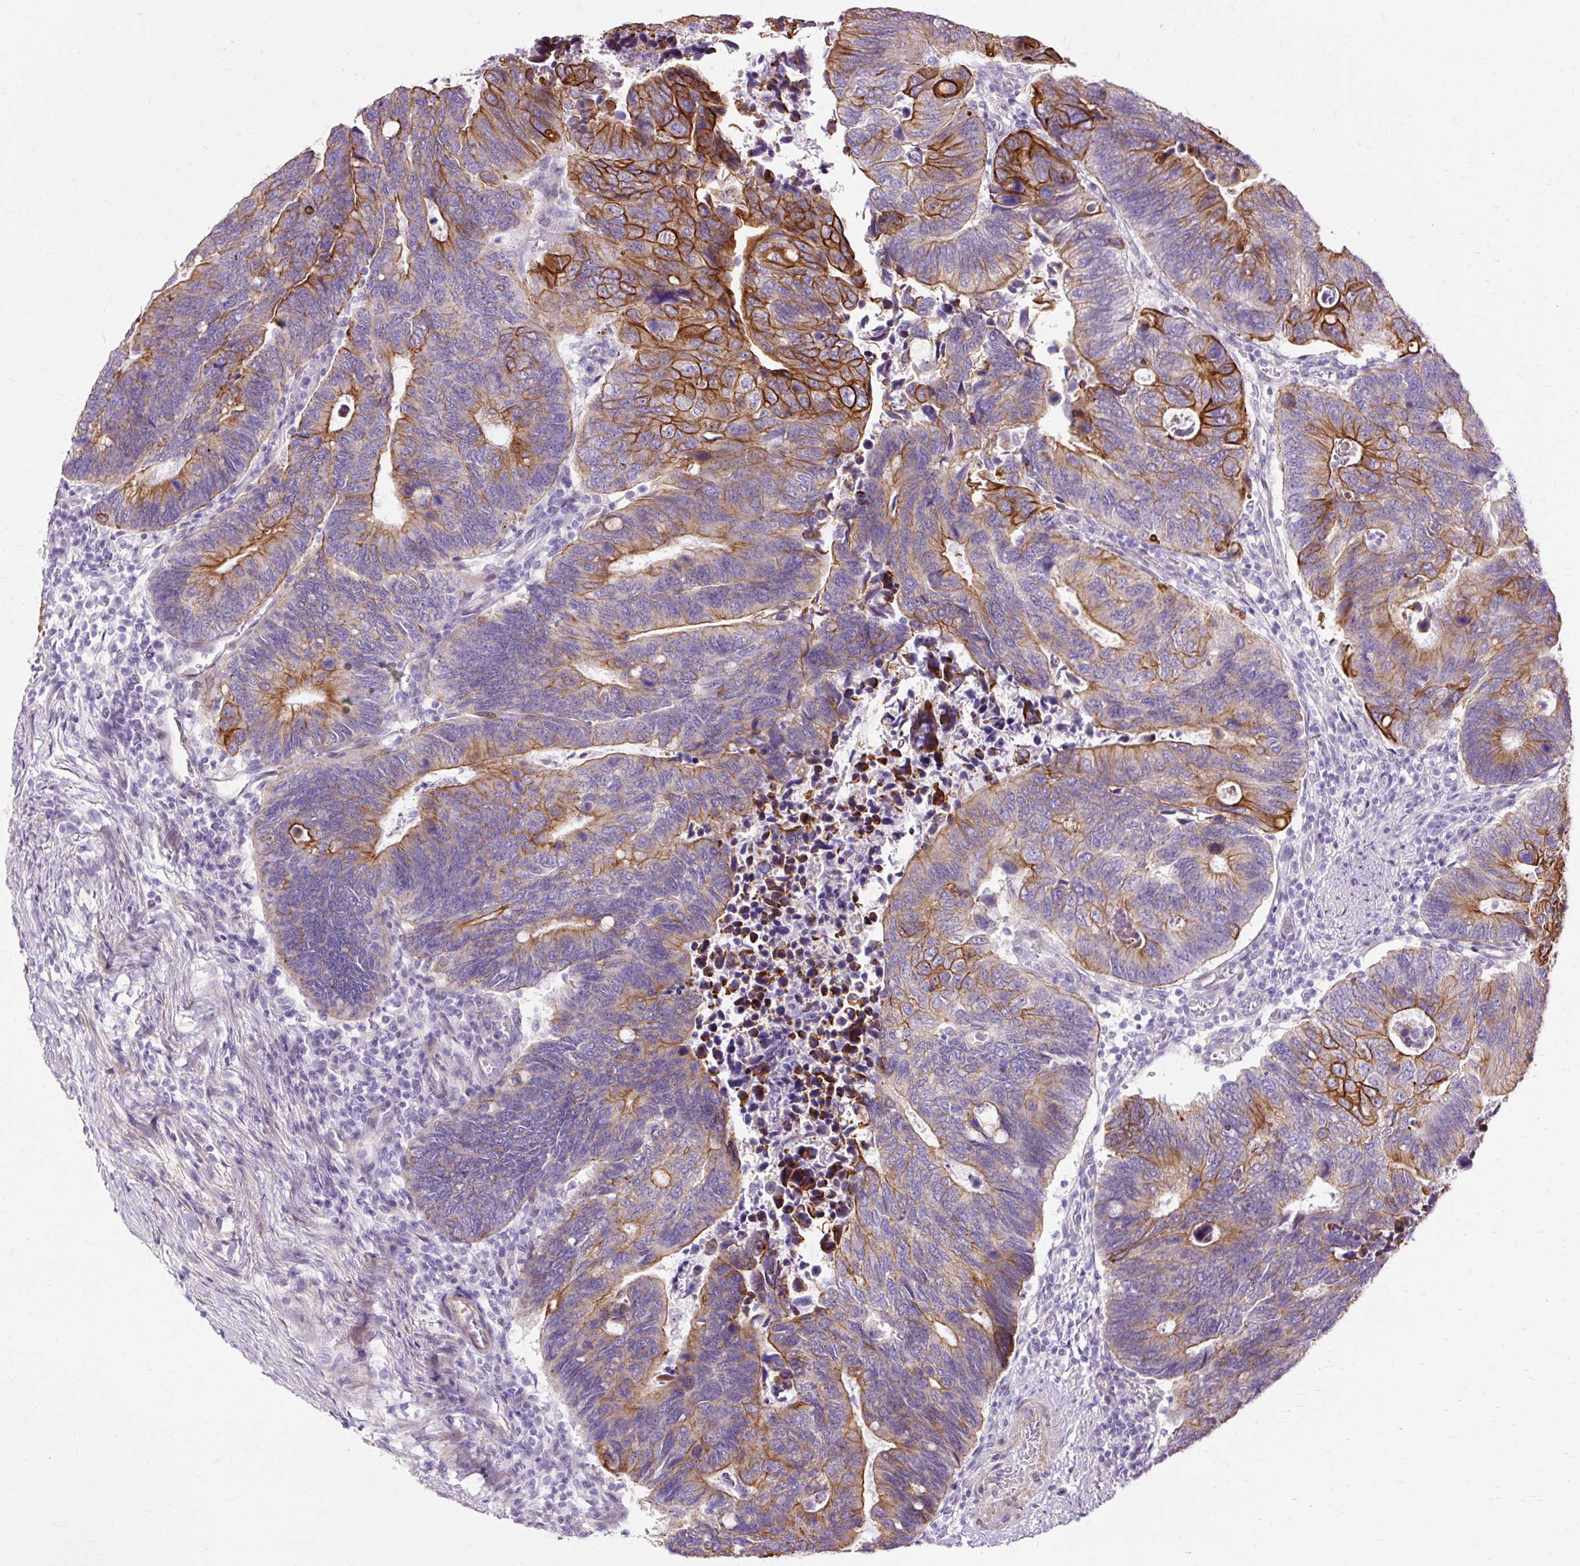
{"staining": {"intensity": "strong", "quantity": "25%-75%", "location": "cytoplasmic/membranous"}, "tissue": "colorectal cancer", "cell_type": "Tumor cells", "image_type": "cancer", "snomed": [{"axis": "morphology", "description": "Adenocarcinoma, NOS"}, {"axis": "topography", "description": "Colon"}], "caption": "The histopathology image demonstrates a brown stain indicating the presence of a protein in the cytoplasmic/membranous of tumor cells in adenocarcinoma (colorectal).", "gene": "DCTN4", "patient": {"sex": "male", "age": 87}}